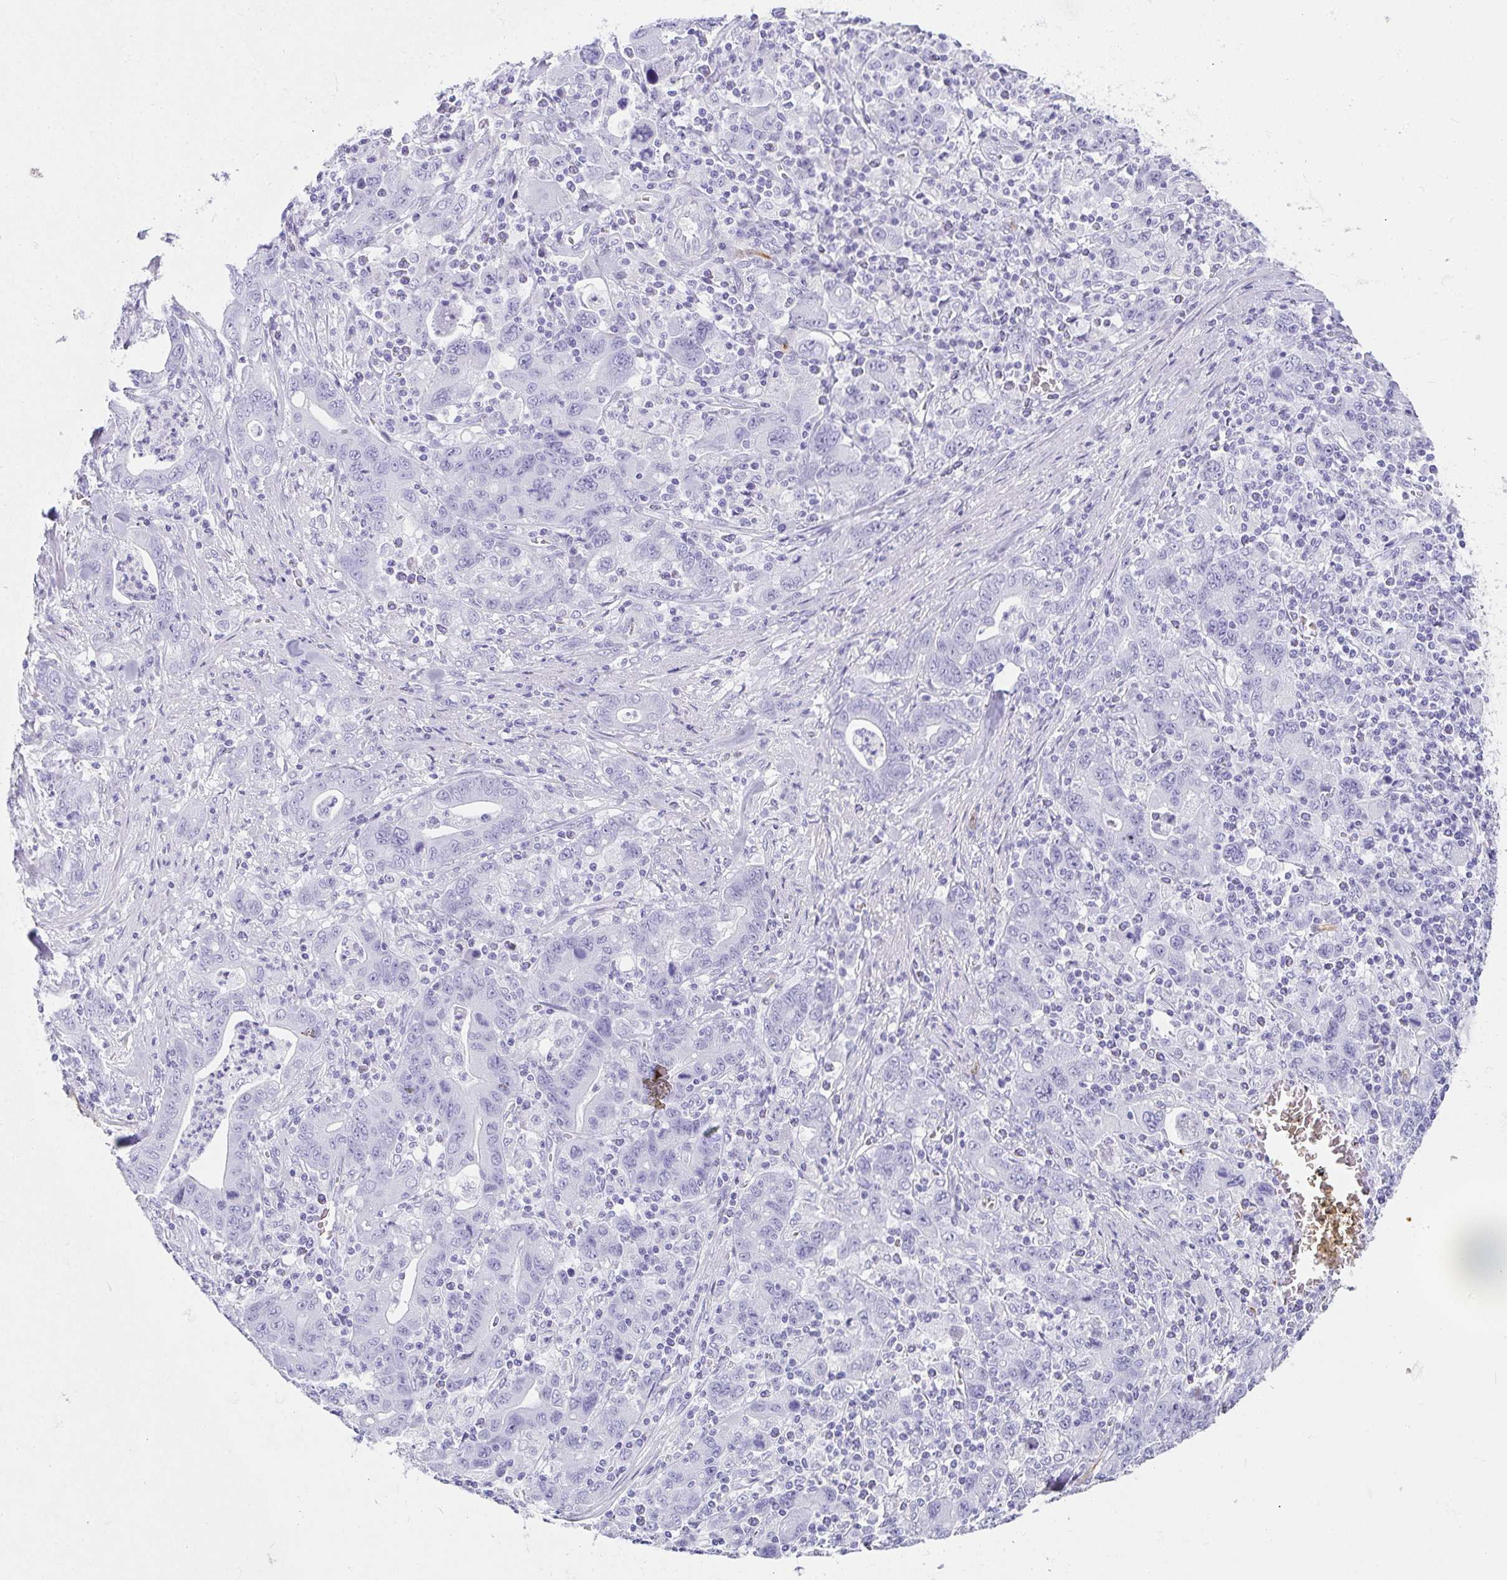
{"staining": {"intensity": "negative", "quantity": "none", "location": "none"}, "tissue": "stomach cancer", "cell_type": "Tumor cells", "image_type": "cancer", "snomed": [{"axis": "morphology", "description": "Adenocarcinoma, NOS"}, {"axis": "topography", "description": "Stomach, upper"}], "caption": "An immunohistochemistry (IHC) micrograph of stomach cancer (adenocarcinoma) is shown. There is no staining in tumor cells of stomach cancer (adenocarcinoma). Nuclei are stained in blue.", "gene": "PRND", "patient": {"sex": "male", "age": 69}}